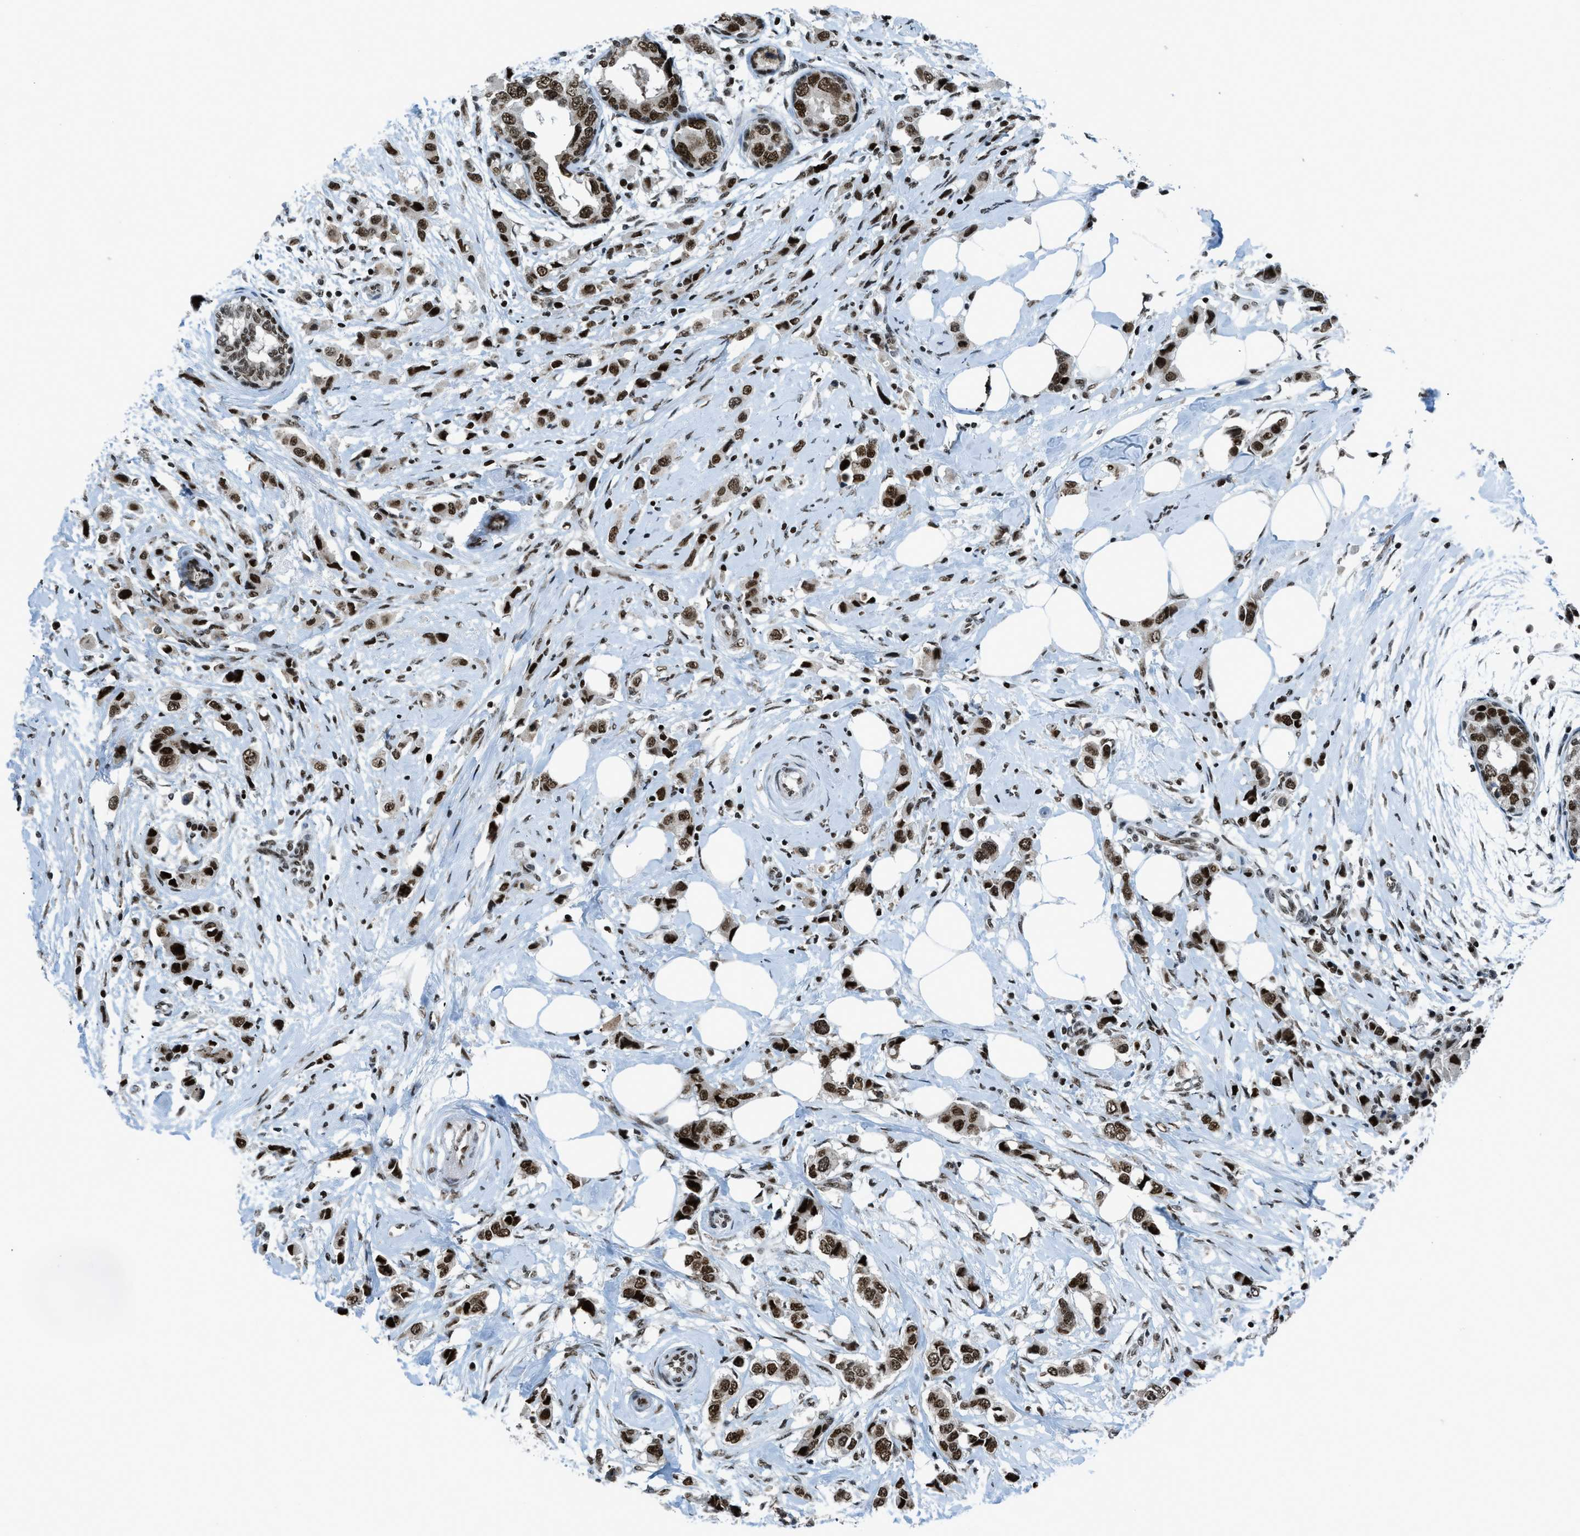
{"staining": {"intensity": "strong", "quantity": ">75%", "location": "nuclear"}, "tissue": "breast cancer", "cell_type": "Tumor cells", "image_type": "cancer", "snomed": [{"axis": "morphology", "description": "Normal tissue, NOS"}, {"axis": "morphology", "description": "Duct carcinoma"}, {"axis": "topography", "description": "Breast"}], "caption": "Protein analysis of breast cancer tissue exhibits strong nuclear staining in about >75% of tumor cells. (Stains: DAB (3,3'-diaminobenzidine) in brown, nuclei in blue, Microscopy: brightfield microscopy at high magnification).", "gene": "RAD51B", "patient": {"sex": "female", "age": 50}}